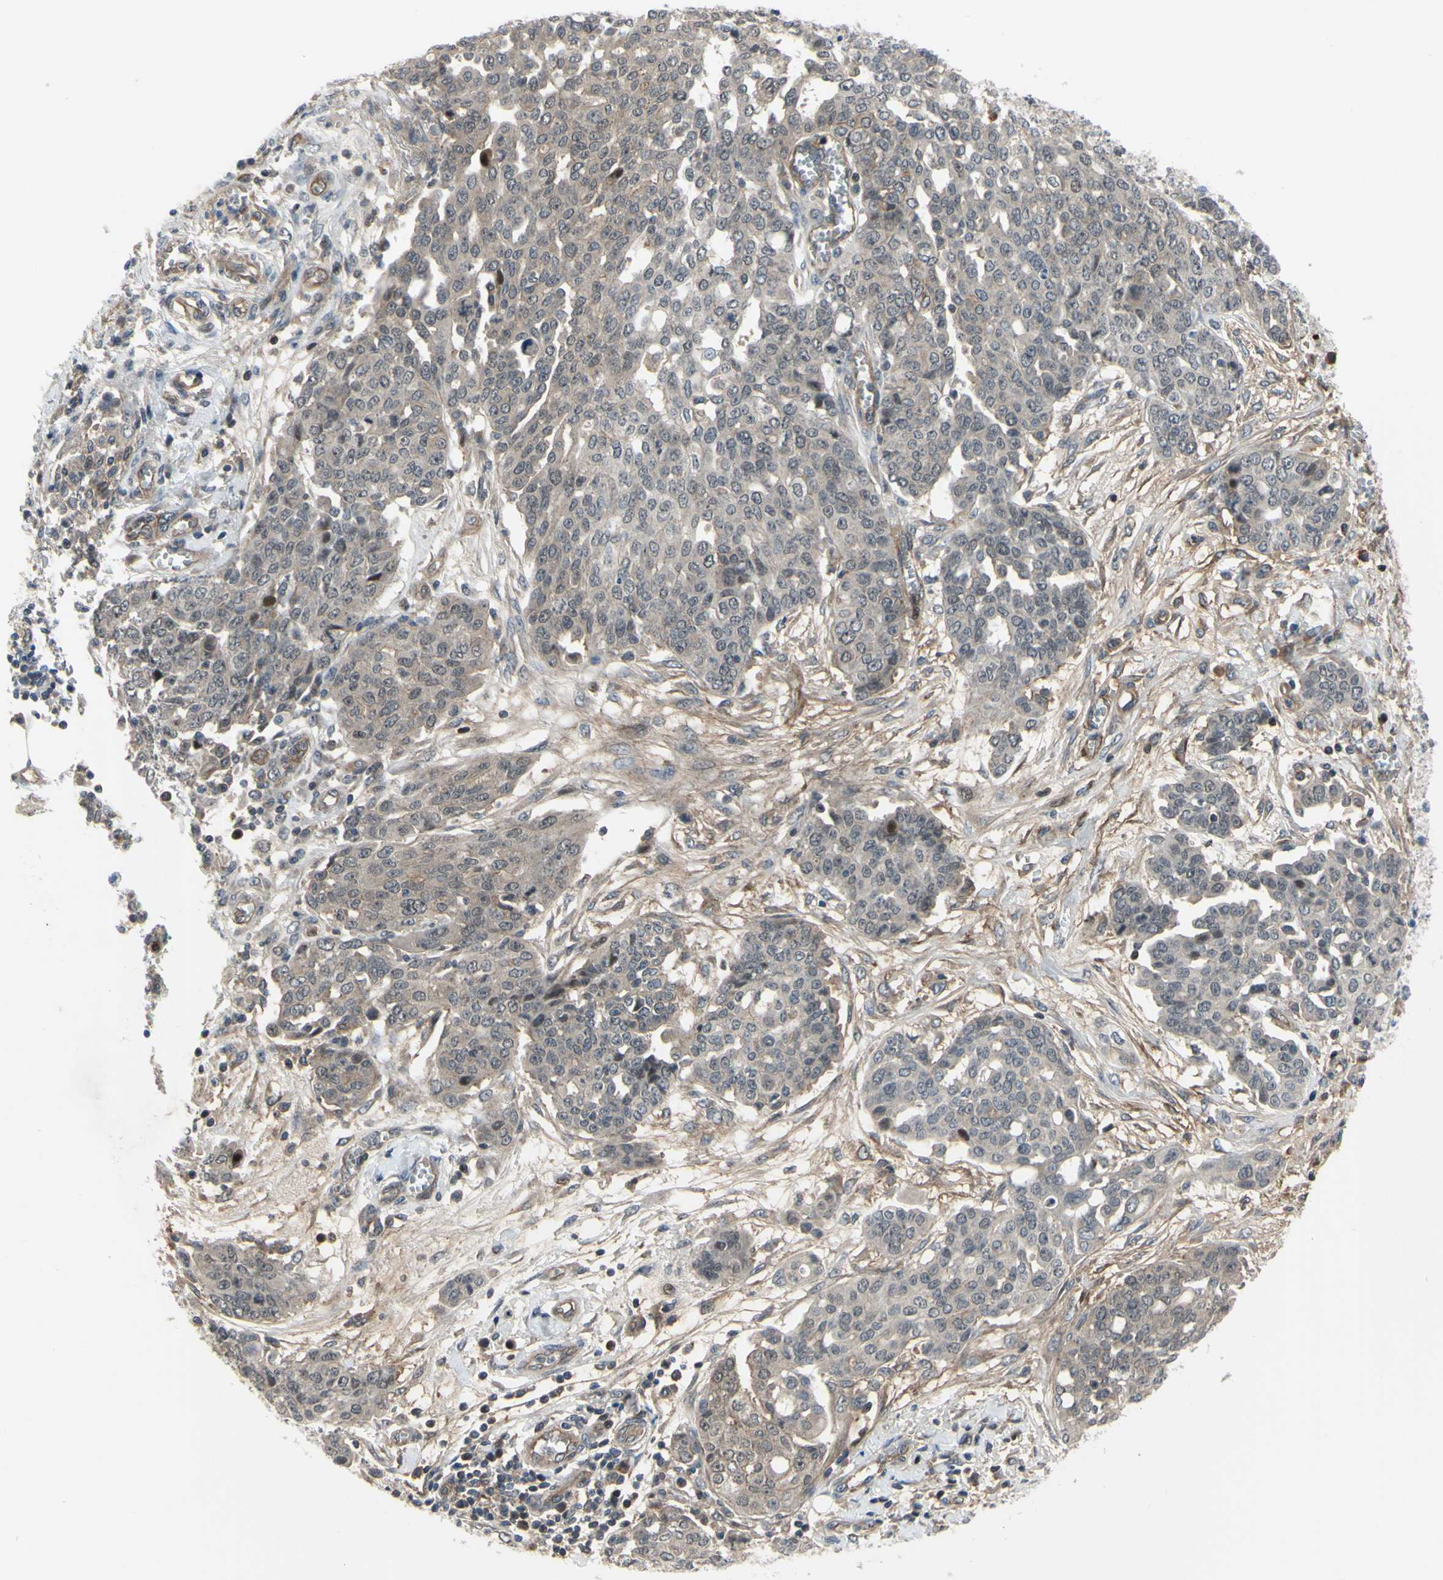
{"staining": {"intensity": "weak", "quantity": ">75%", "location": "cytoplasmic/membranous,nuclear"}, "tissue": "ovarian cancer", "cell_type": "Tumor cells", "image_type": "cancer", "snomed": [{"axis": "morphology", "description": "Cystadenocarcinoma, serous, NOS"}, {"axis": "topography", "description": "Soft tissue"}, {"axis": "topography", "description": "Ovary"}], "caption": "Ovarian cancer (serous cystadenocarcinoma) tissue demonstrates weak cytoplasmic/membranous and nuclear staining in approximately >75% of tumor cells, visualized by immunohistochemistry.", "gene": "COMMD9", "patient": {"sex": "female", "age": 57}}